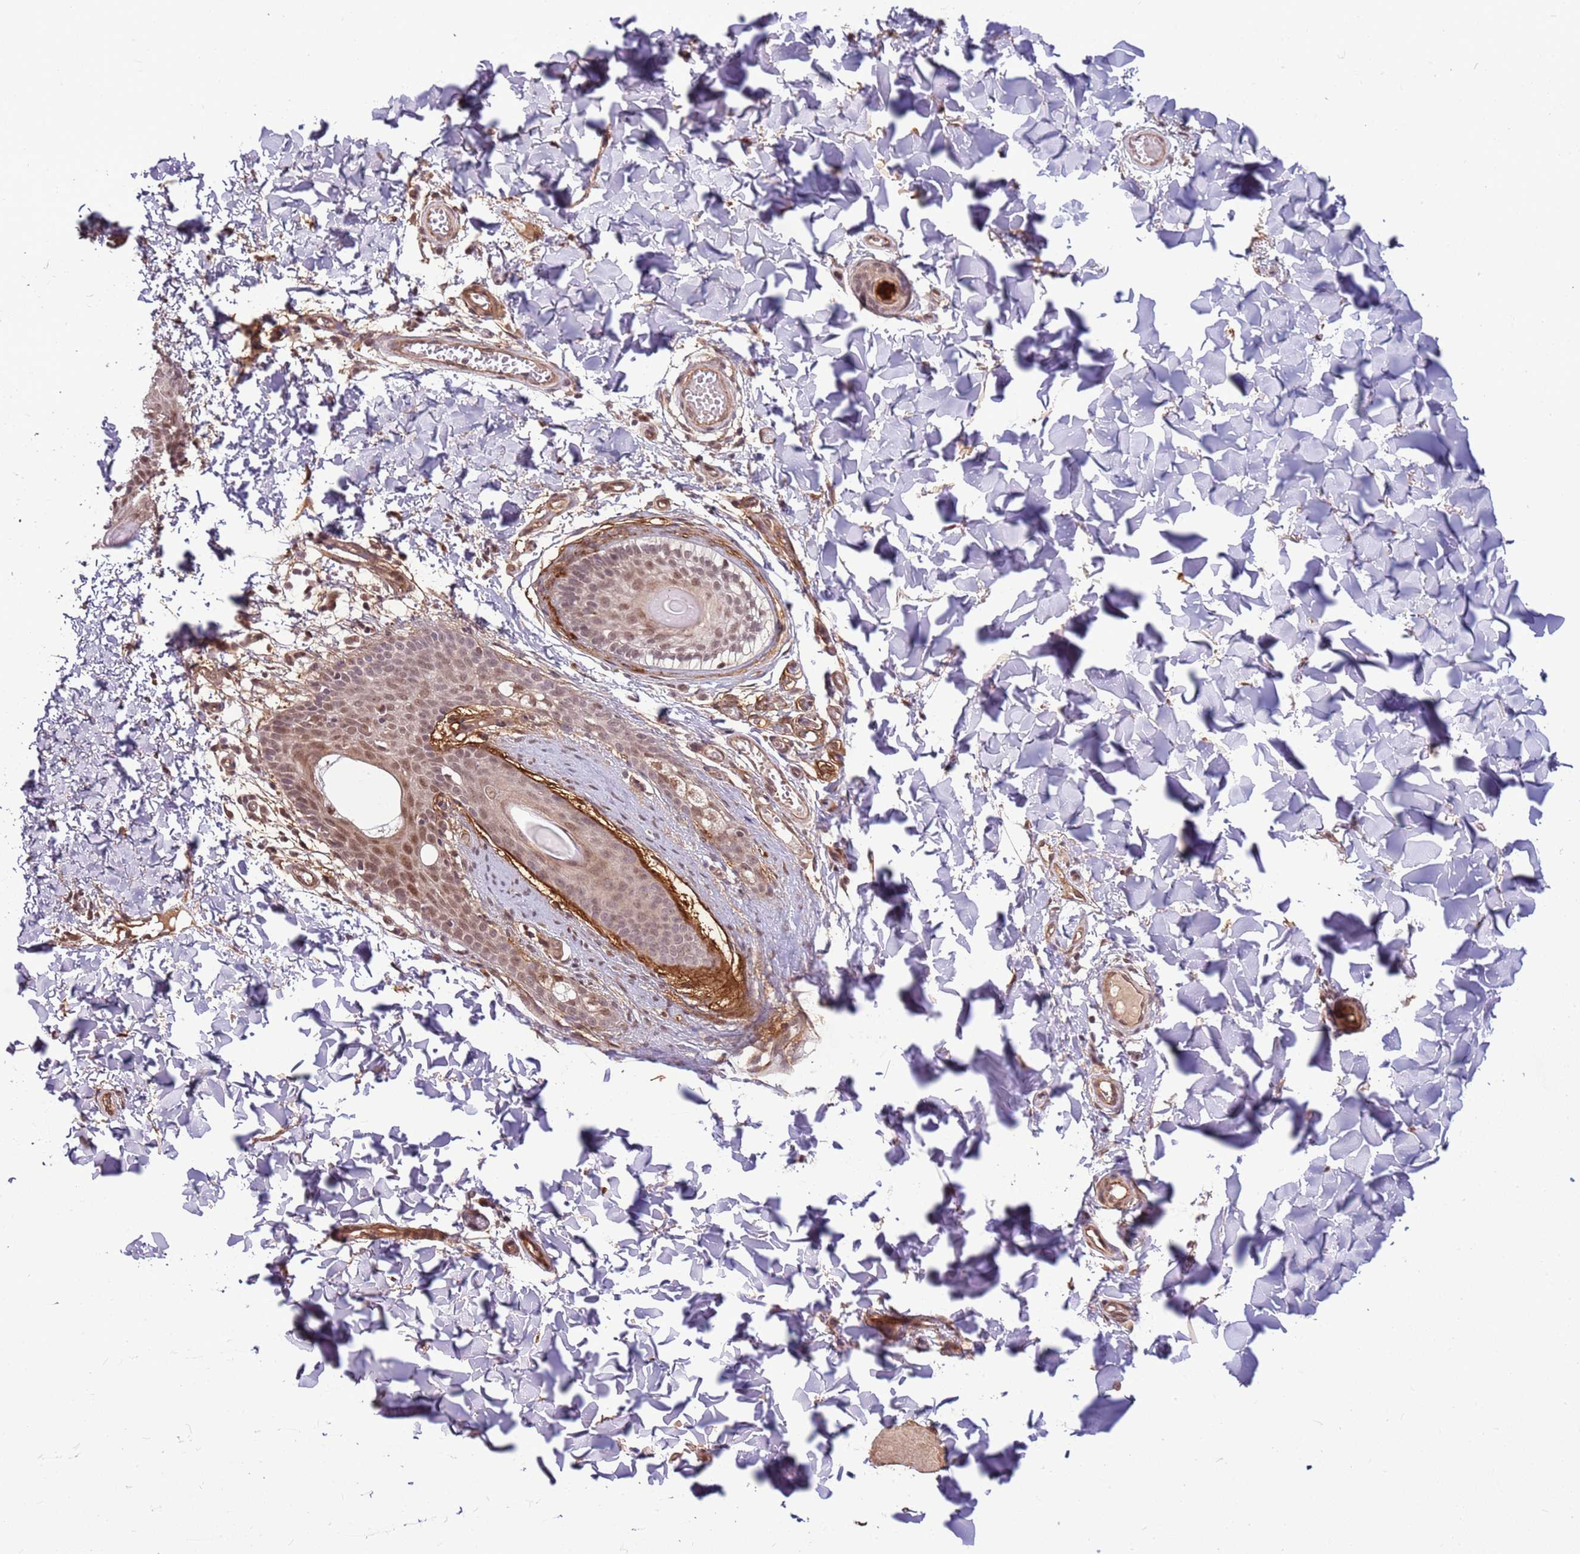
{"staining": {"intensity": "moderate", "quantity": "<25%", "location": "nuclear"}, "tissue": "skin", "cell_type": "Fibroblasts", "image_type": "normal", "snomed": [{"axis": "morphology", "description": "Normal tissue, NOS"}, {"axis": "topography", "description": "Skin"}], "caption": "About <25% of fibroblasts in unremarkable skin demonstrate moderate nuclear protein staining as visualized by brown immunohistochemical staining.", "gene": "POLR3H", "patient": {"sex": "male", "age": 36}}